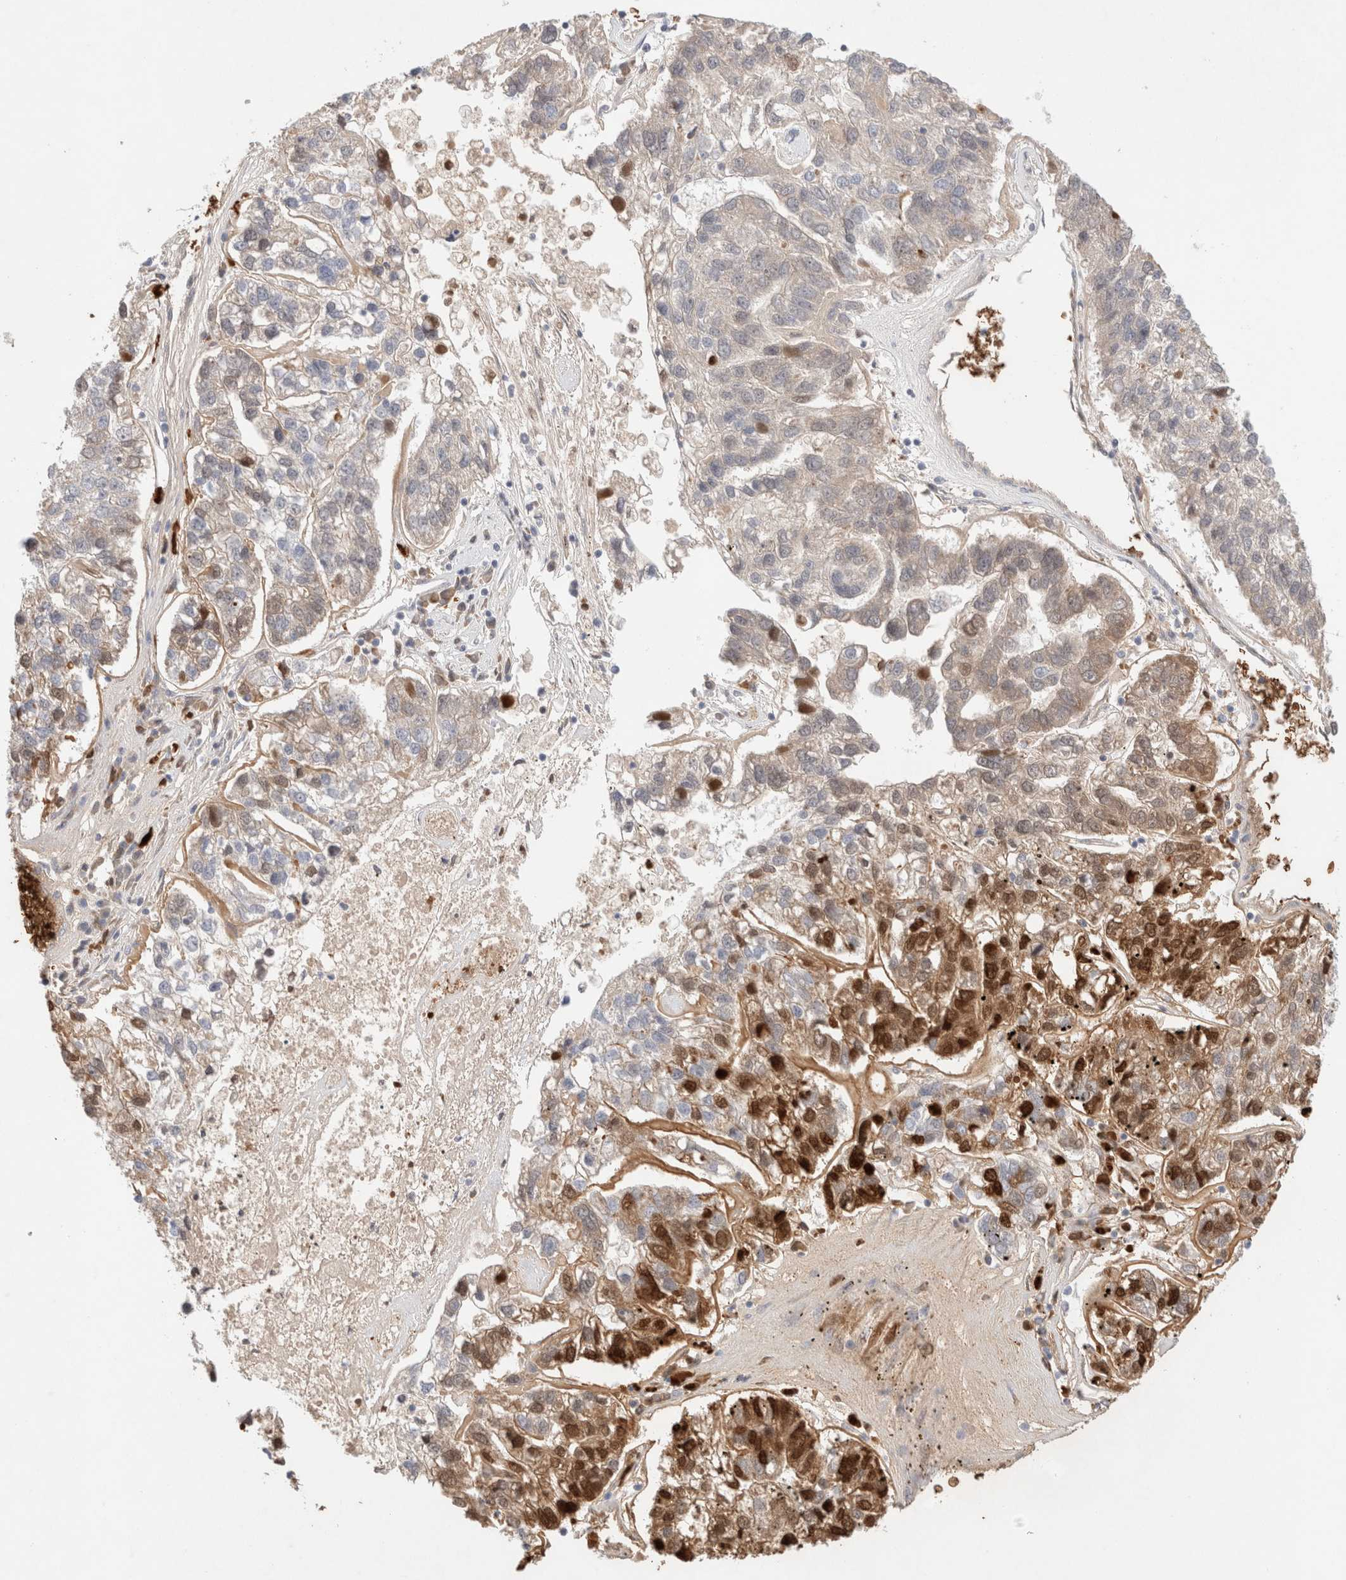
{"staining": {"intensity": "strong", "quantity": "<25%", "location": "cytoplasmic/membranous"}, "tissue": "pancreatic cancer", "cell_type": "Tumor cells", "image_type": "cancer", "snomed": [{"axis": "morphology", "description": "Adenocarcinoma, NOS"}, {"axis": "topography", "description": "Pancreas"}], "caption": "Immunohistochemical staining of human pancreatic cancer (adenocarcinoma) exhibits strong cytoplasmic/membranous protein staining in about <25% of tumor cells. The protein of interest is shown in brown color, while the nuclei are stained blue.", "gene": "MST1", "patient": {"sex": "female", "age": 61}}